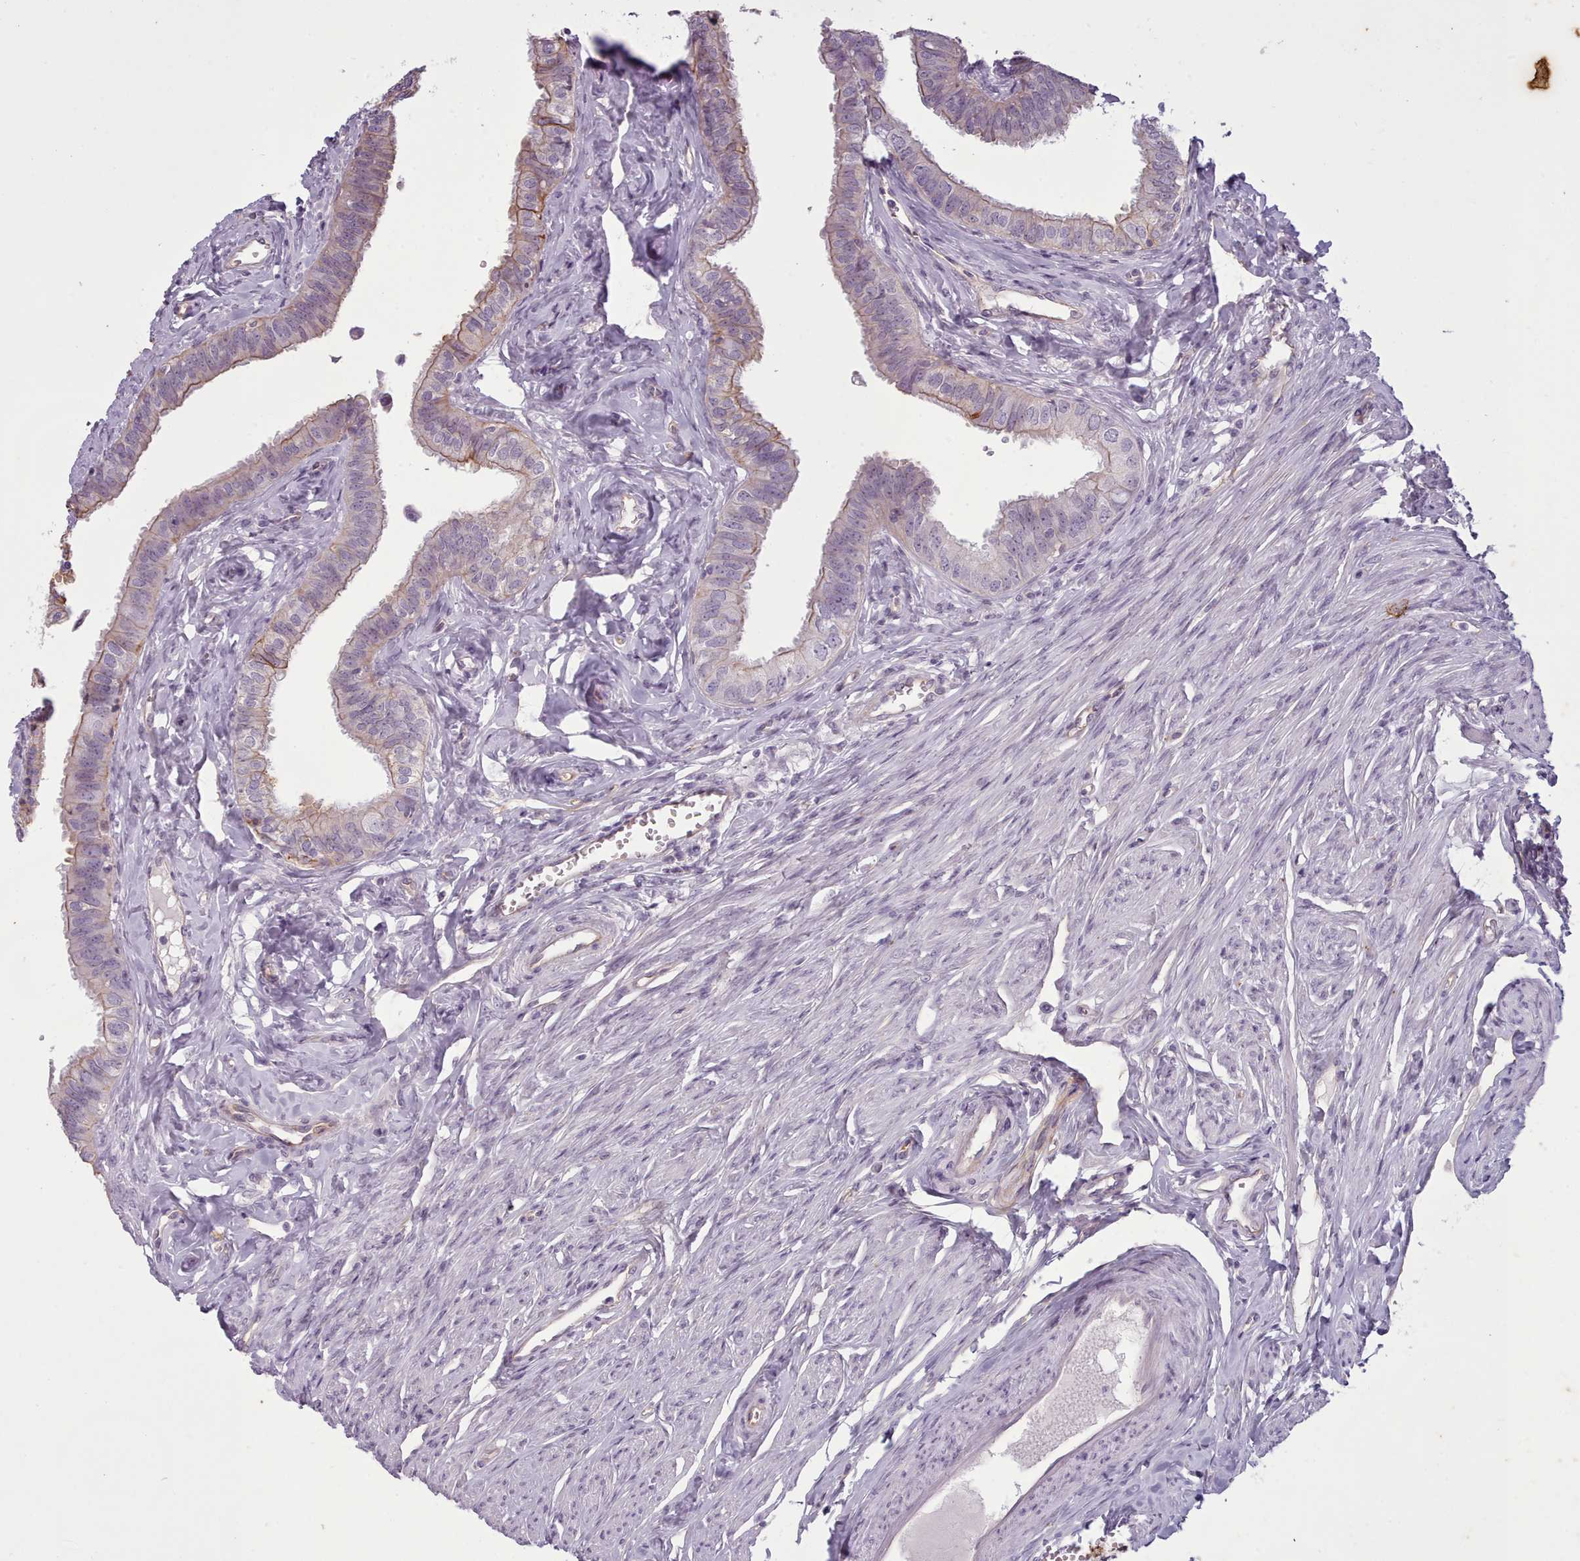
{"staining": {"intensity": "moderate", "quantity": "25%-75%", "location": "cytoplasmic/membranous"}, "tissue": "fallopian tube", "cell_type": "Glandular cells", "image_type": "normal", "snomed": [{"axis": "morphology", "description": "Normal tissue, NOS"}, {"axis": "morphology", "description": "Carcinoma, NOS"}, {"axis": "topography", "description": "Fallopian tube"}, {"axis": "topography", "description": "Ovary"}], "caption": "Human fallopian tube stained for a protein (brown) displays moderate cytoplasmic/membranous positive expression in approximately 25%-75% of glandular cells.", "gene": "PLD4", "patient": {"sex": "female", "age": 59}}